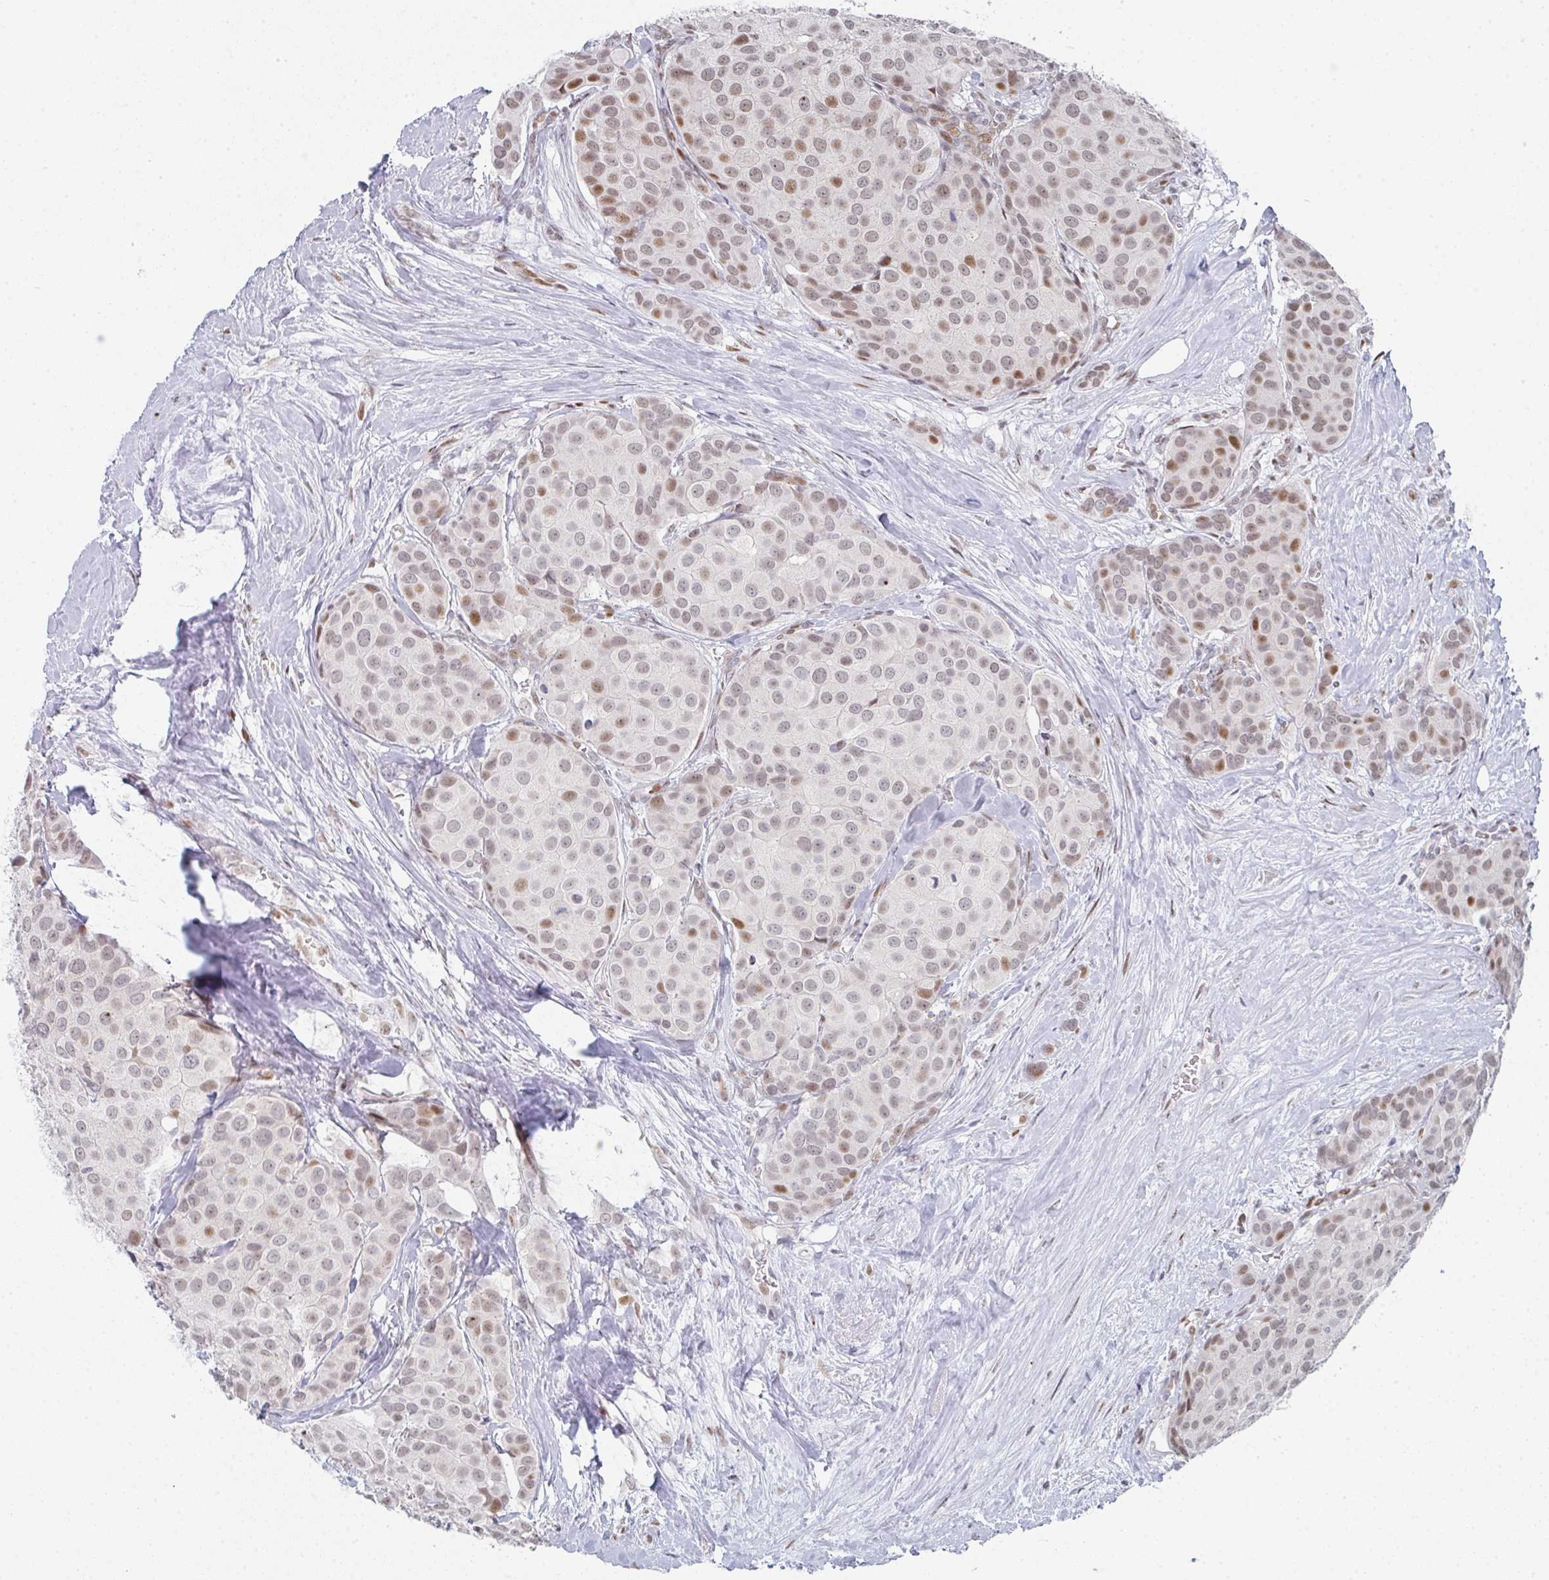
{"staining": {"intensity": "moderate", "quantity": ">75%", "location": "nuclear"}, "tissue": "breast cancer", "cell_type": "Tumor cells", "image_type": "cancer", "snomed": [{"axis": "morphology", "description": "Duct carcinoma"}, {"axis": "topography", "description": "Breast"}], "caption": "Immunohistochemical staining of invasive ductal carcinoma (breast) reveals moderate nuclear protein positivity in approximately >75% of tumor cells.", "gene": "POU2AF2", "patient": {"sex": "female", "age": 70}}